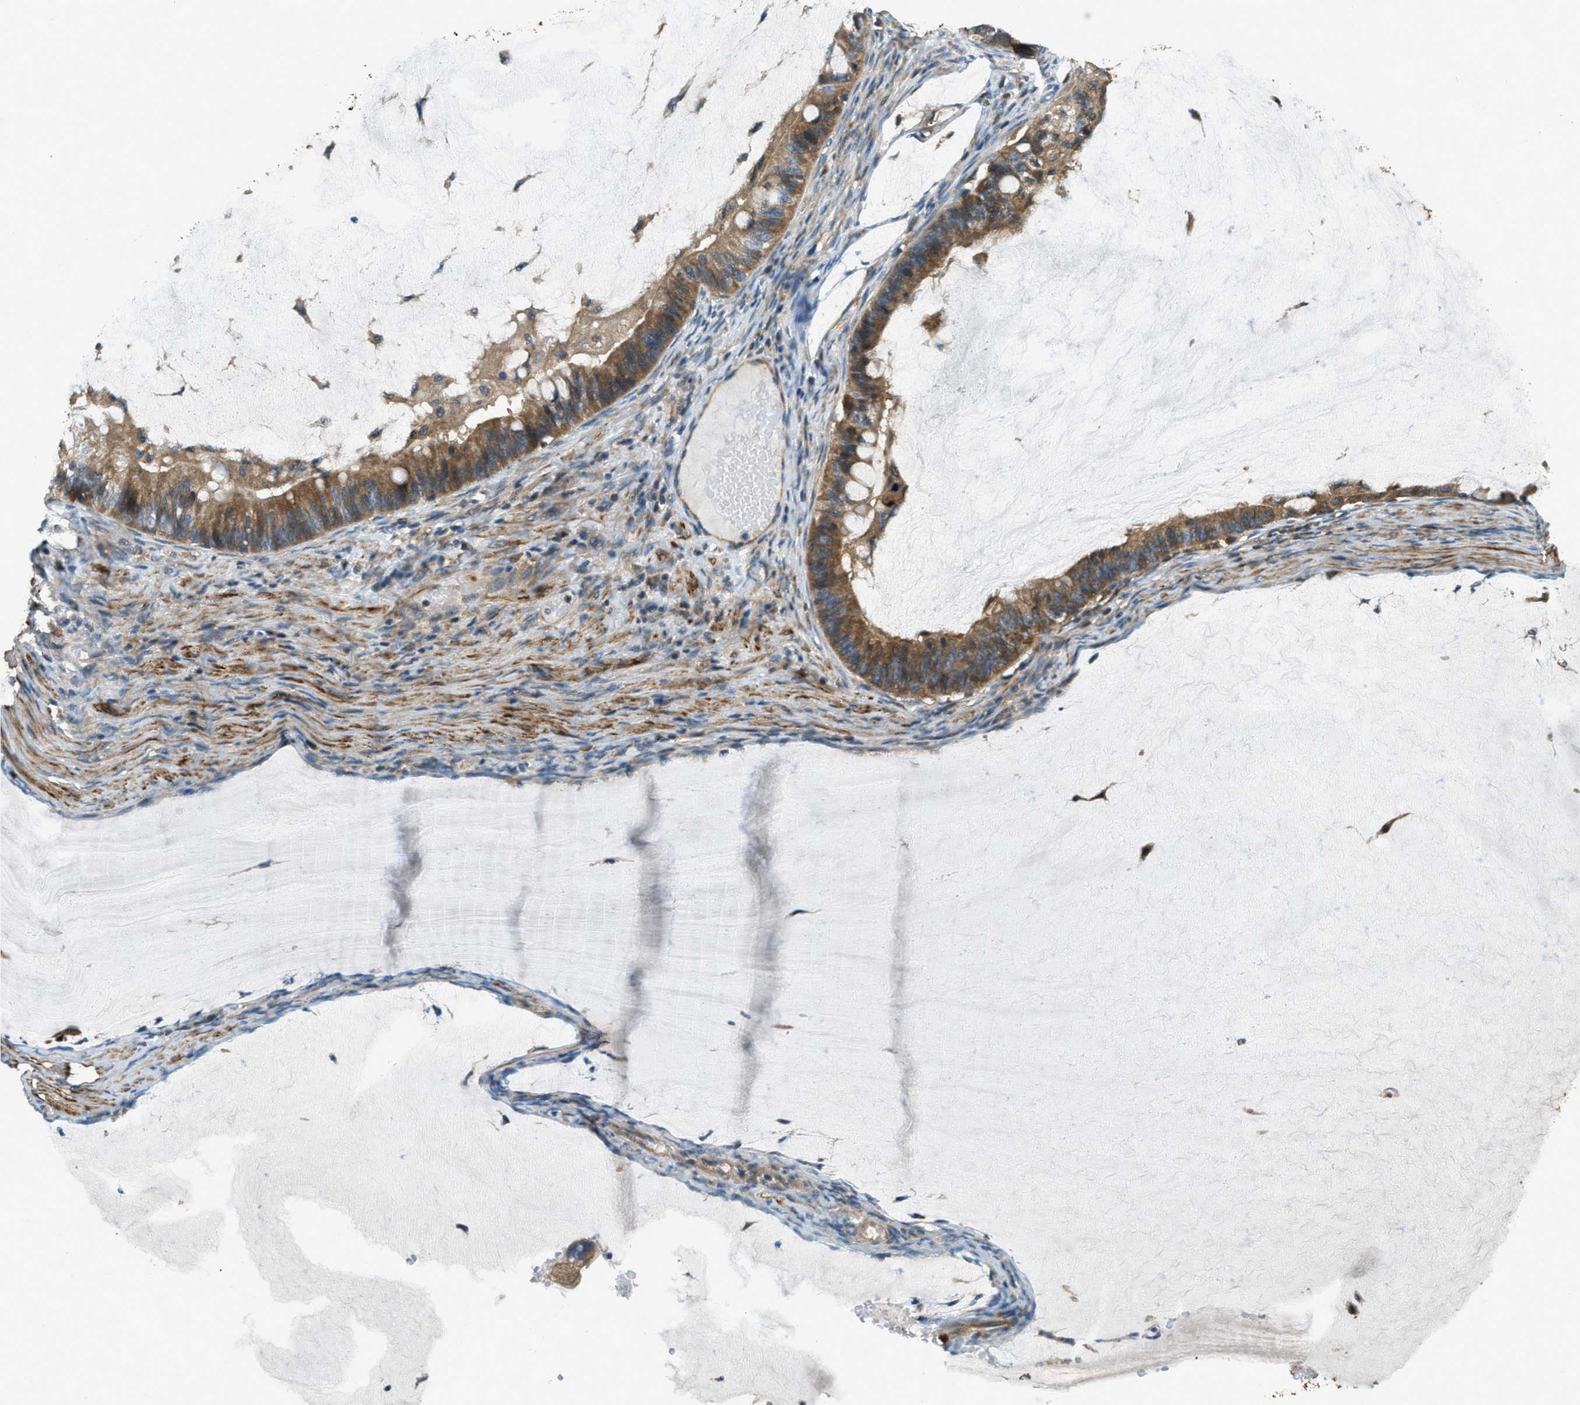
{"staining": {"intensity": "moderate", "quantity": ">75%", "location": "cytoplasmic/membranous"}, "tissue": "ovarian cancer", "cell_type": "Tumor cells", "image_type": "cancer", "snomed": [{"axis": "morphology", "description": "Cystadenocarcinoma, mucinous, NOS"}, {"axis": "topography", "description": "Ovary"}], "caption": "IHC staining of ovarian mucinous cystadenocarcinoma, which reveals medium levels of moderate cytoplasmic/membranous expression in approximately >75% of tumor cells indicating moderate cytoplasmic/membranous protein positivity. The staining was performed using DAB (3,3'-diaminobenzidine) (brown) for protein detection and nuclei were counterstained in hematoxylin (blue).", "gene": "ERGIC1", "patient": {"sex": "female", "age": 61}}